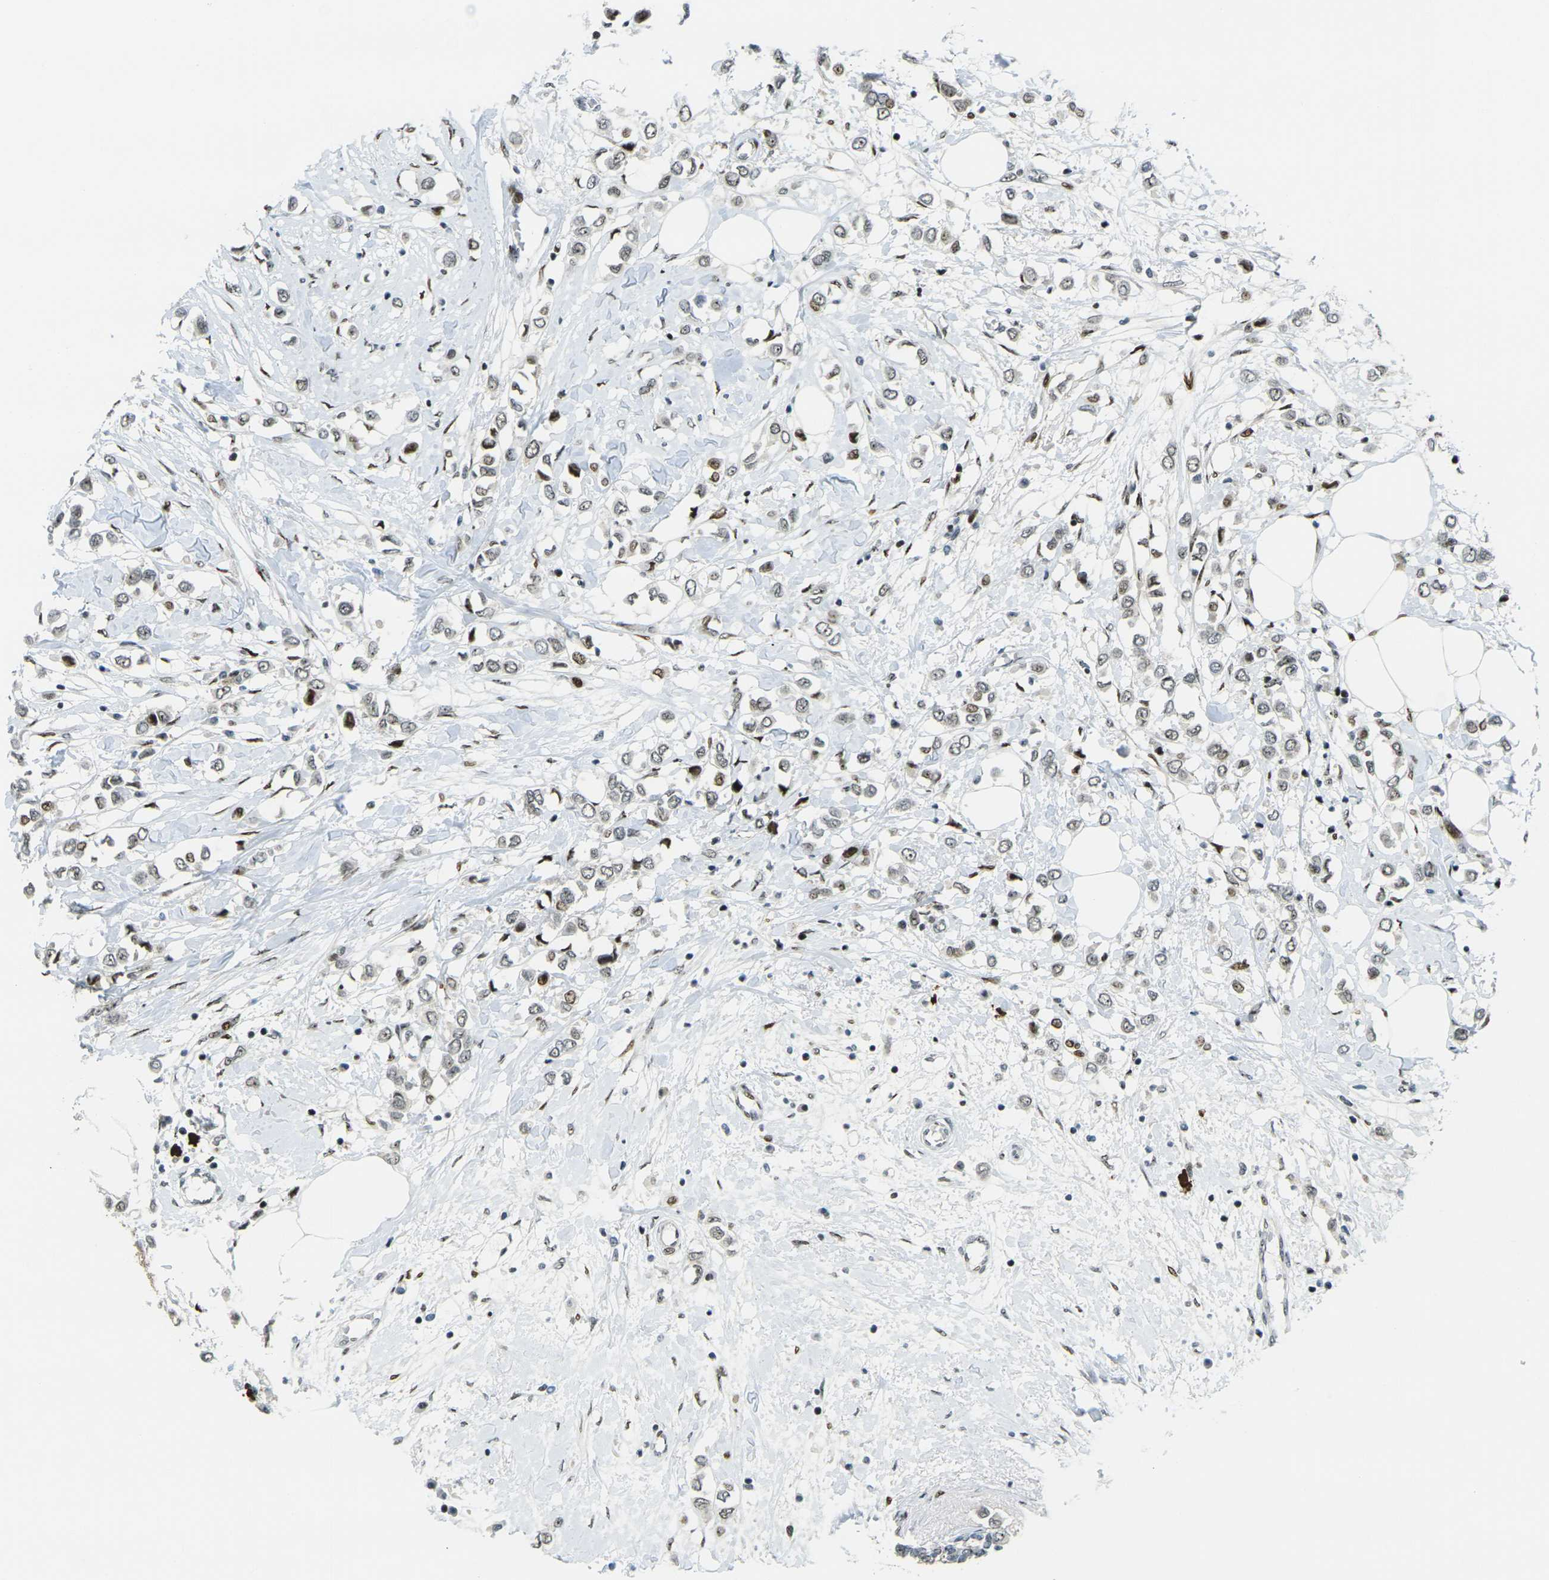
{"staining": {"intensity": "moderate", "quantity": "25%-75%", "location": "nuclear"}, "tissue": "breast cancer", "cell_type": "Tumor cells", "image_type": "cancer", "snomed": [{"axis": "morphology", "description": "Lobular carcinoma"}, {"axis": "topography", "description": "Breast"}], "caption": "A medium amount of moderate nuclear positivity is present in approximately 25%-75% of tumor cells in breast cancer (lobular carcinoma) tissue.", "gene": "UBE2C", "patient": {"sex": "female", "age": 51}}